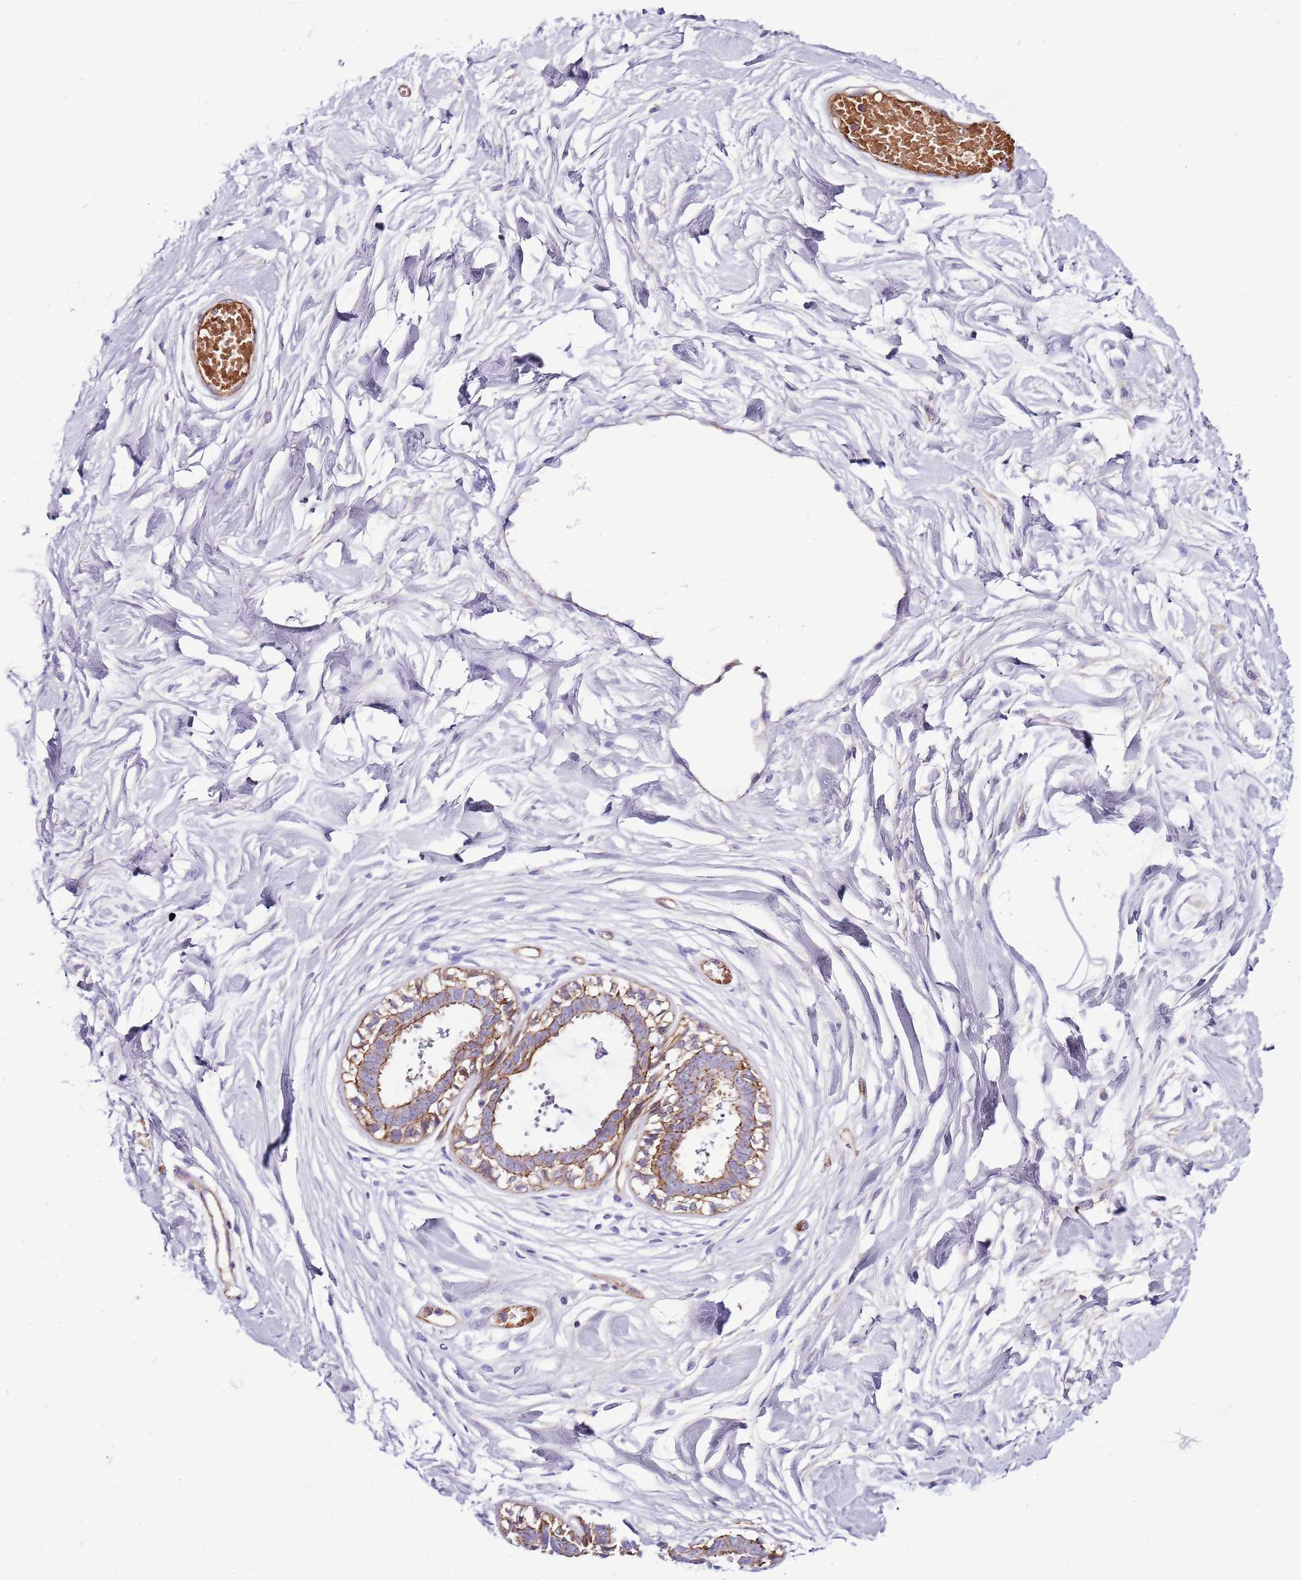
{"staining": {"intensity": "negative", "quantity": "none", "location": "none"}, "tissue": "breast", "cell_type": "Adipocytes", "image_type": "normal", "snomed": [{"axis": "morphology", "description": "Normal tissue, NOS"}, {"axis": "topography", "description": "Breast"}], "caption": "The micrograph exhibits no significant positivity in adipocytes of breast.", "gene": "GFRAL", "patient": {"sex": "female", "age": 45}}